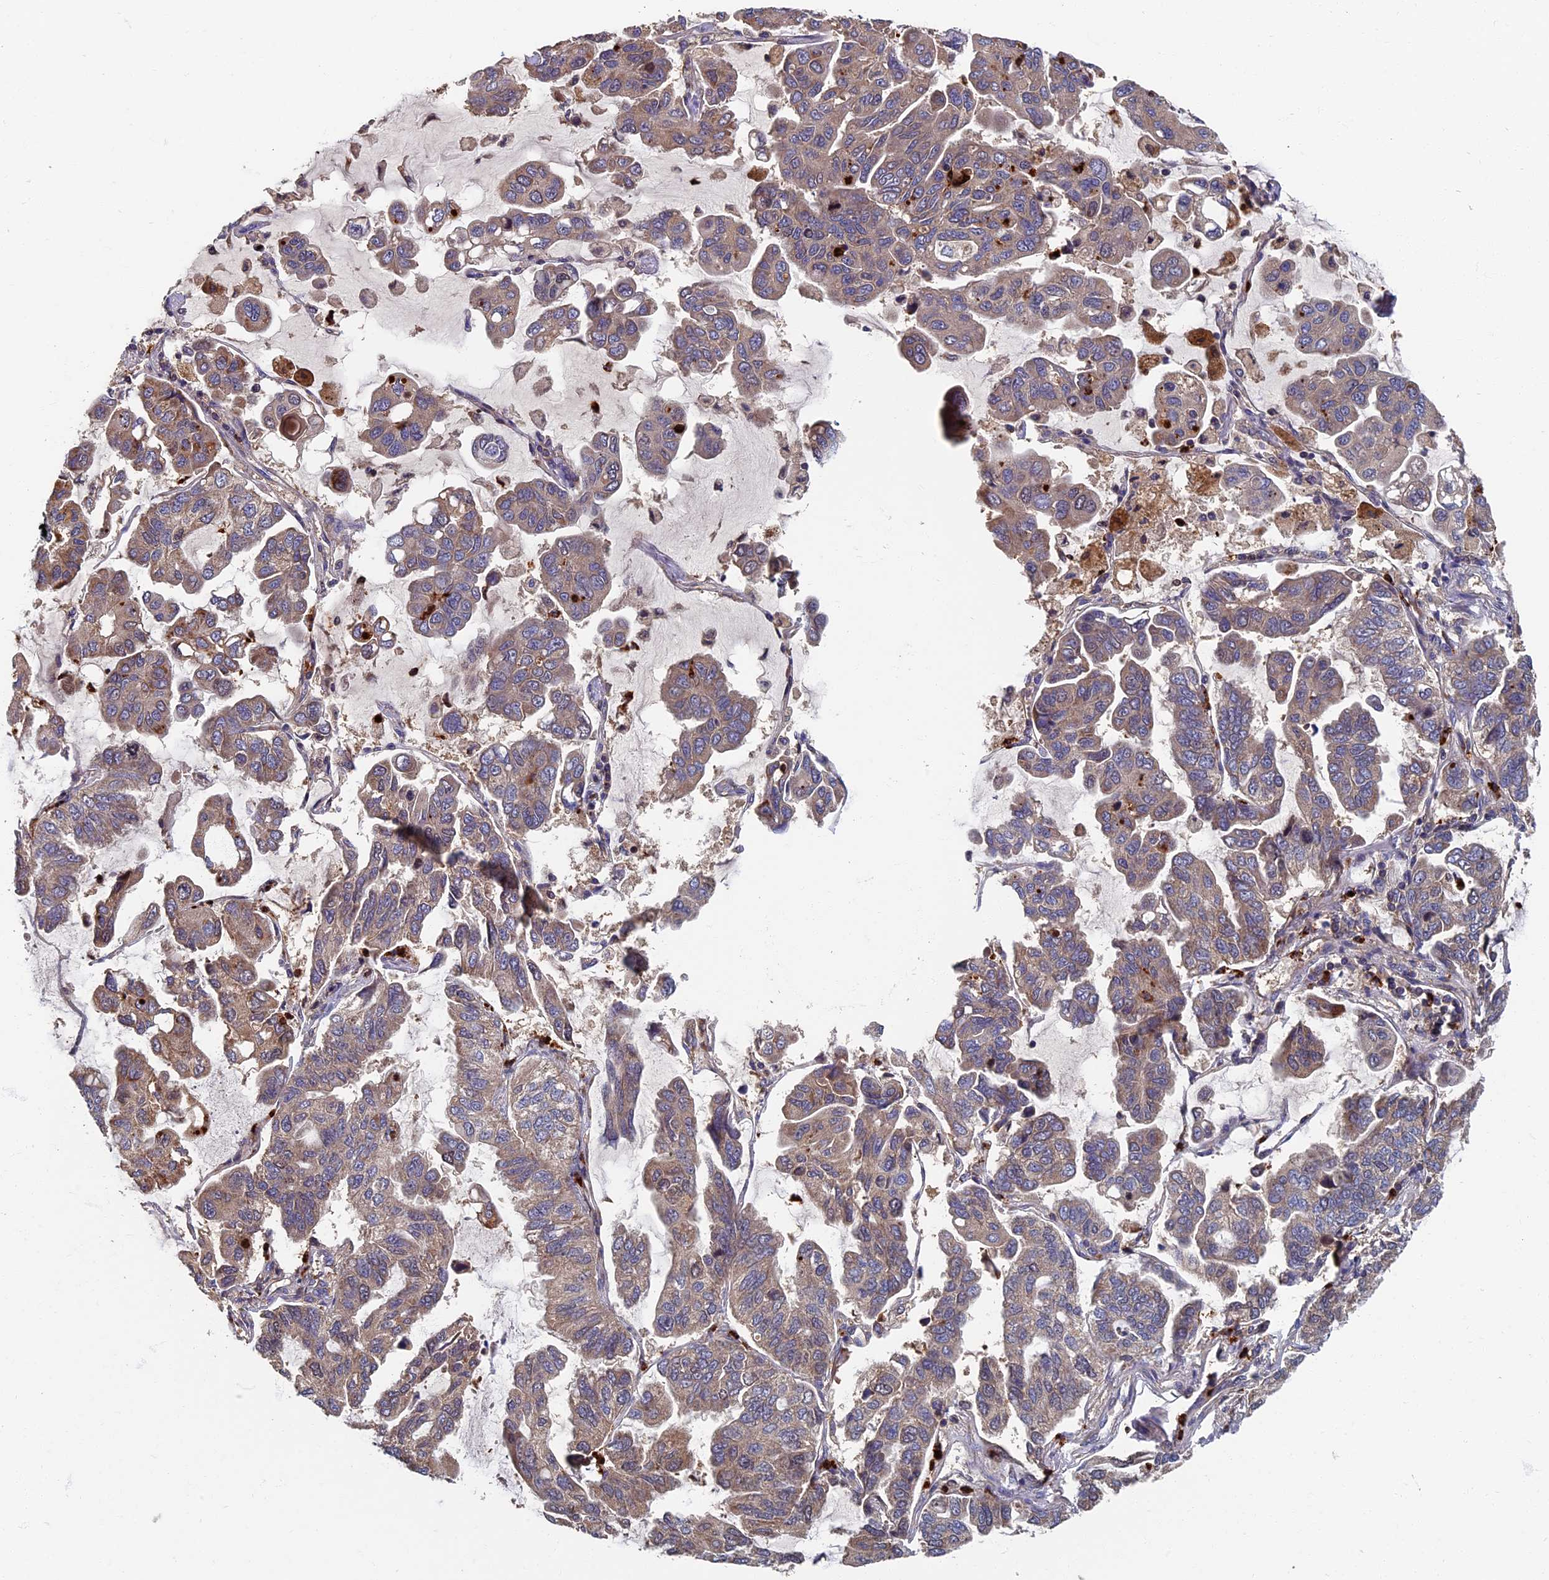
{"staining": {"intensity": "weak", "quantity": ">75%", "location": "cytoplasmic/membranous"}, "tissue": "lung cancer", "cell_type": "Tumor cells", "image_type": "cancer", "snomed": [{"axis": "morphology", "description": "Adenocarcinoma, NOS"}, {"axis": "topography", "description": "Lung"}], "caption": "Immunohistochemistry (IHC) (DAB) staining of lung cancer demonstrates weak cytoplasmic/membranous protein positivity in approximately >75% of tumor cells.", "gene": "TNK2", "patient": {"sex": "male", "age": 64}}